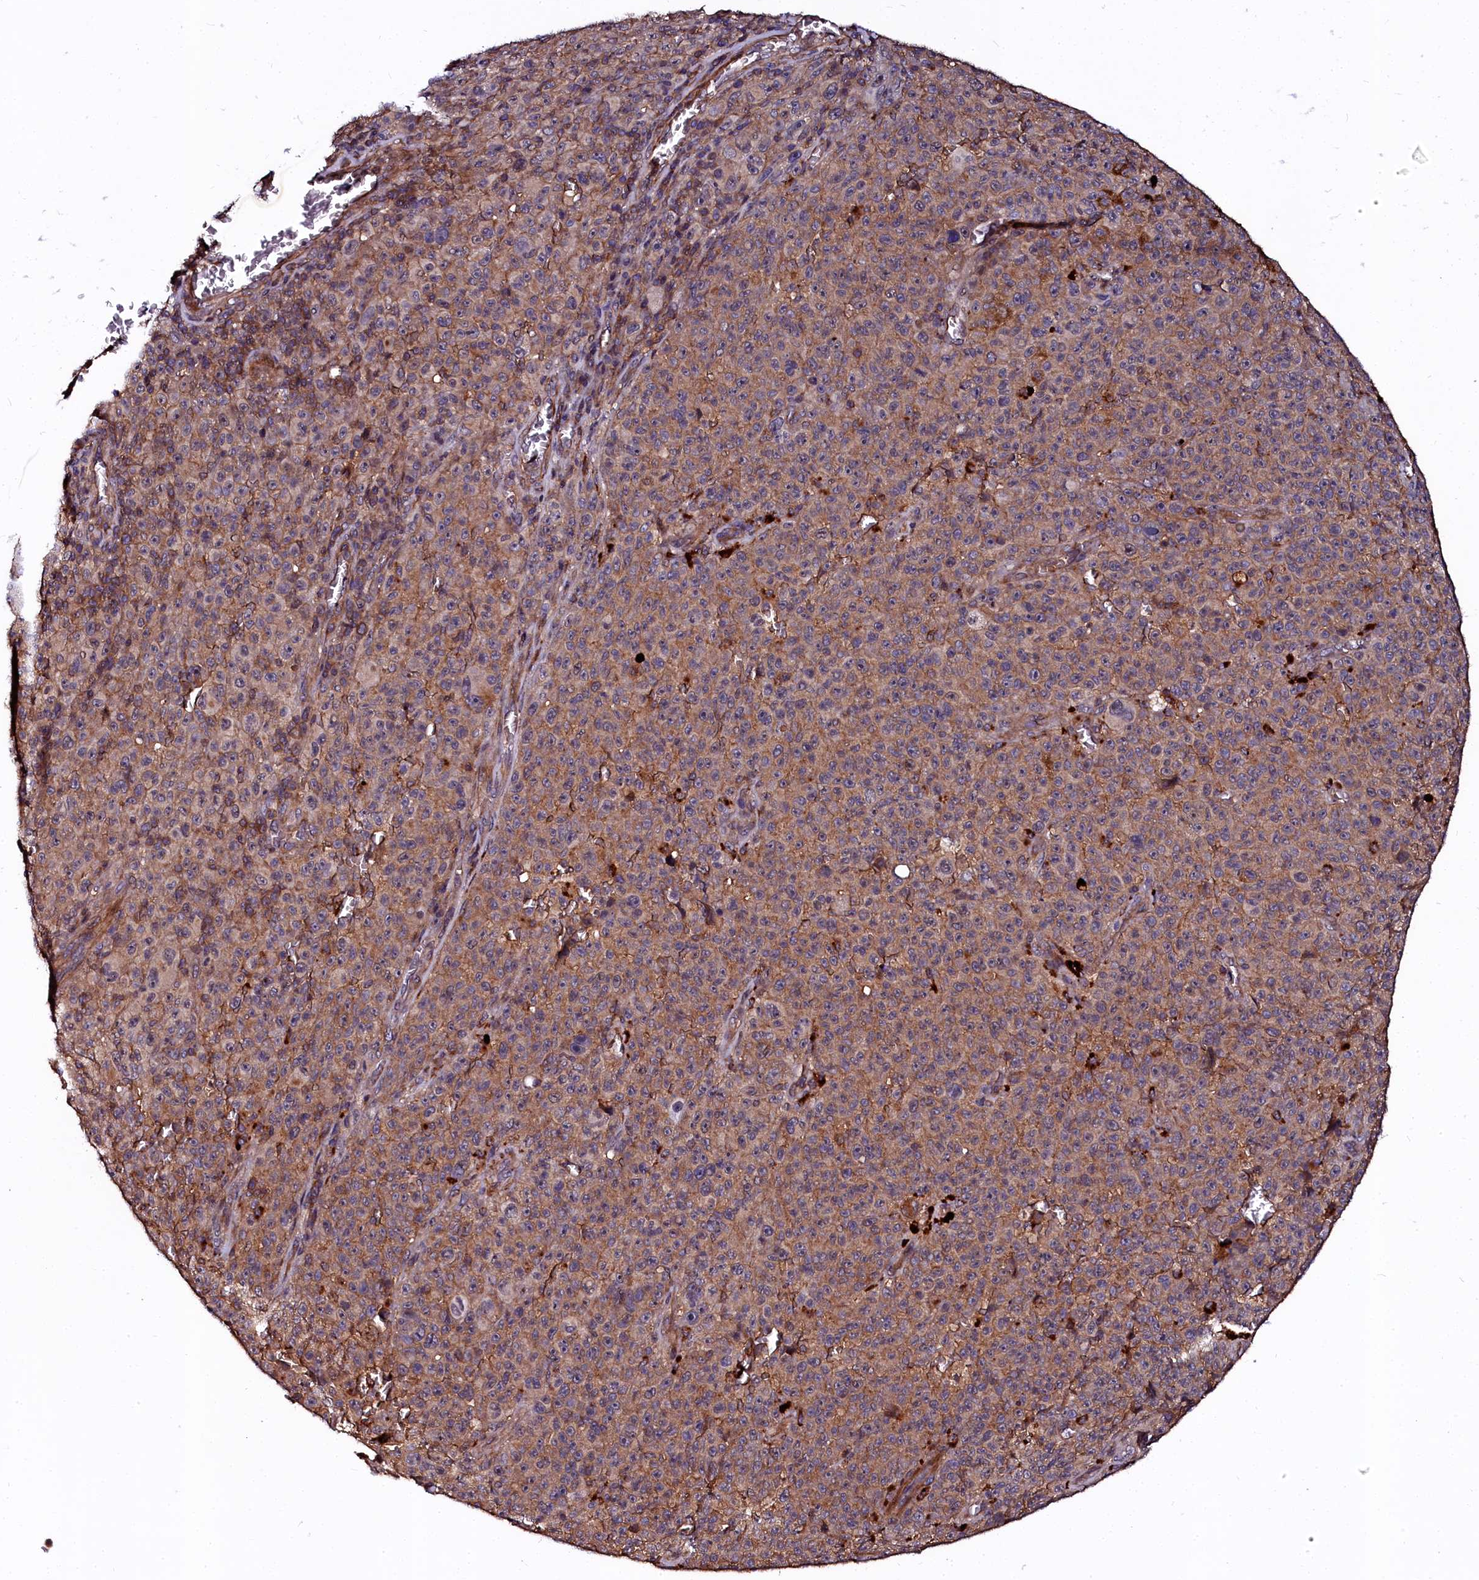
{"staining": {"intensity": "moderate", "quantity": ">75%", "location": "cytoplasmic/membranous"}, "tissue": "melanoma", "cell_type": "Tumor cells", "image_type": "cancer", "snomed": [{"axis": "morphology", "description": "Malignant melanoma, NOS"}, {"axis": "topography", "description": "Skin"}], "caption": "Immunohistochemical staining of human melanoma demonstrates medium levels of moderate cytoplasmic/membranous protein positivity in approximately >75% of tumor cells. Nuclei are stained in blue.", "gene": "N4BP1", "patient": {"sex": "female", "age": 82}}